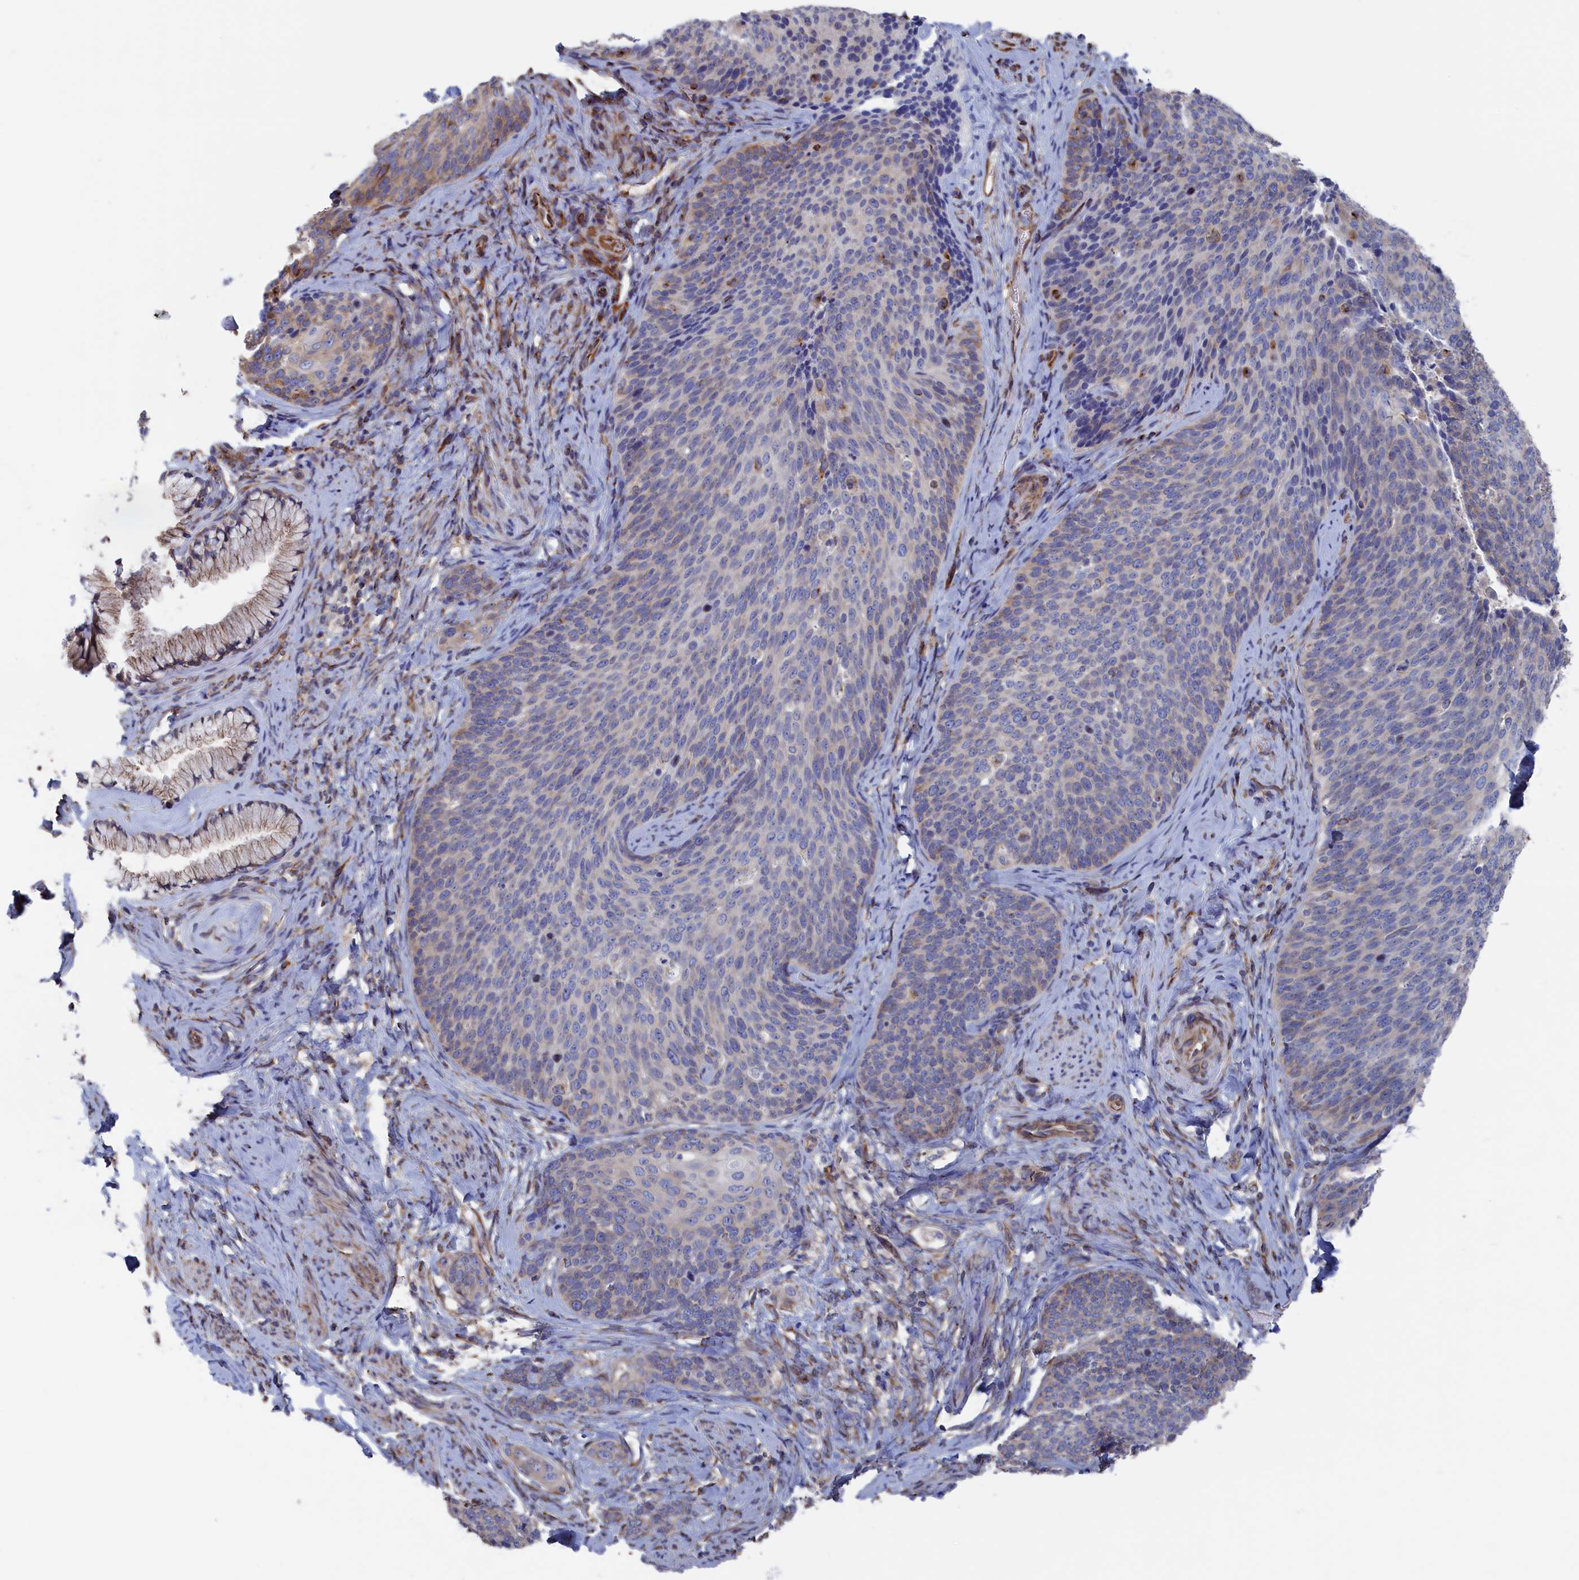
{"staining": {"intensity": "weak", "quantity": "<25%", "location": "cytoplasmic/membranous"}, "tissue": "cervical cancer", "cell_type": "Tumor cells", "image_type": "cancer", "snomed": [{"axis": "morphology", "description": "Squamous cell carcinoma, NOS"}, {"axis": "topography", "description": "Cervix"}], "caption": "The IHC photomicrograph has no significant staining in tumor cells of cervical cancer (squamous cell carcinoma) tissue.", "gene": "NUTF2", "patient": {"sex": "female", "age": 50}}